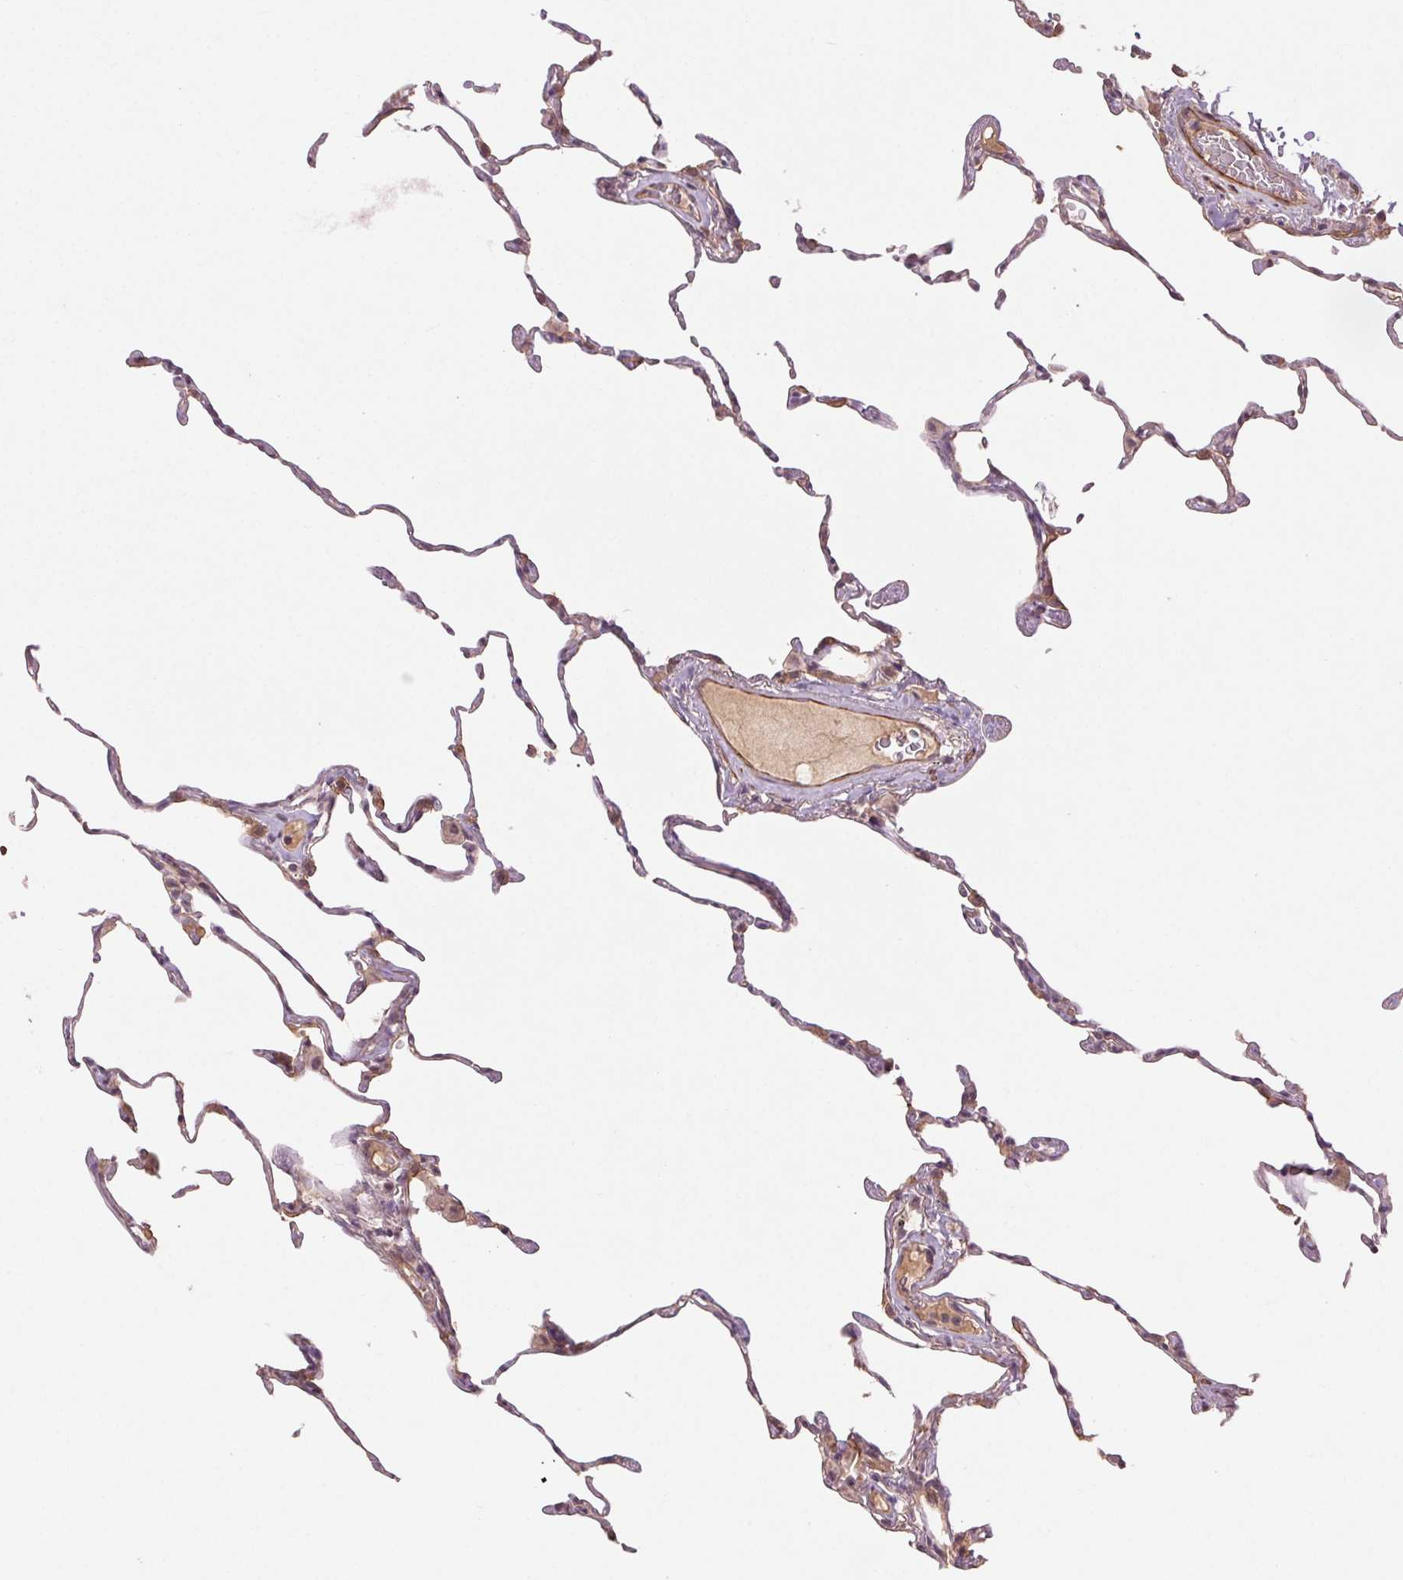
{"staining": {"intensity": "moderate", "quantity": "<25%", "location": "cytoplasmic/membranous"}, "tissue": "lung", "cell_type": "Alveolar cells", "image_type": "normal", "snomed": [{"axis": "morphology", "description": "Normal tissue, NOS"}, {"axis": "topography", "description": "Lung"}], "caption": "A high-resolution image shows immunohistochemistry (IHC) staining of normal lung, which shows moderate cytoplasmic/membranous expression in approximately <25% of alveolar cells. (DAB (3,3'-diaminobenzidine) IHC with brightfield microscopy, high magnification).", "gene": "SMLR1", "patient": {"sex": "female", "age": 57}}